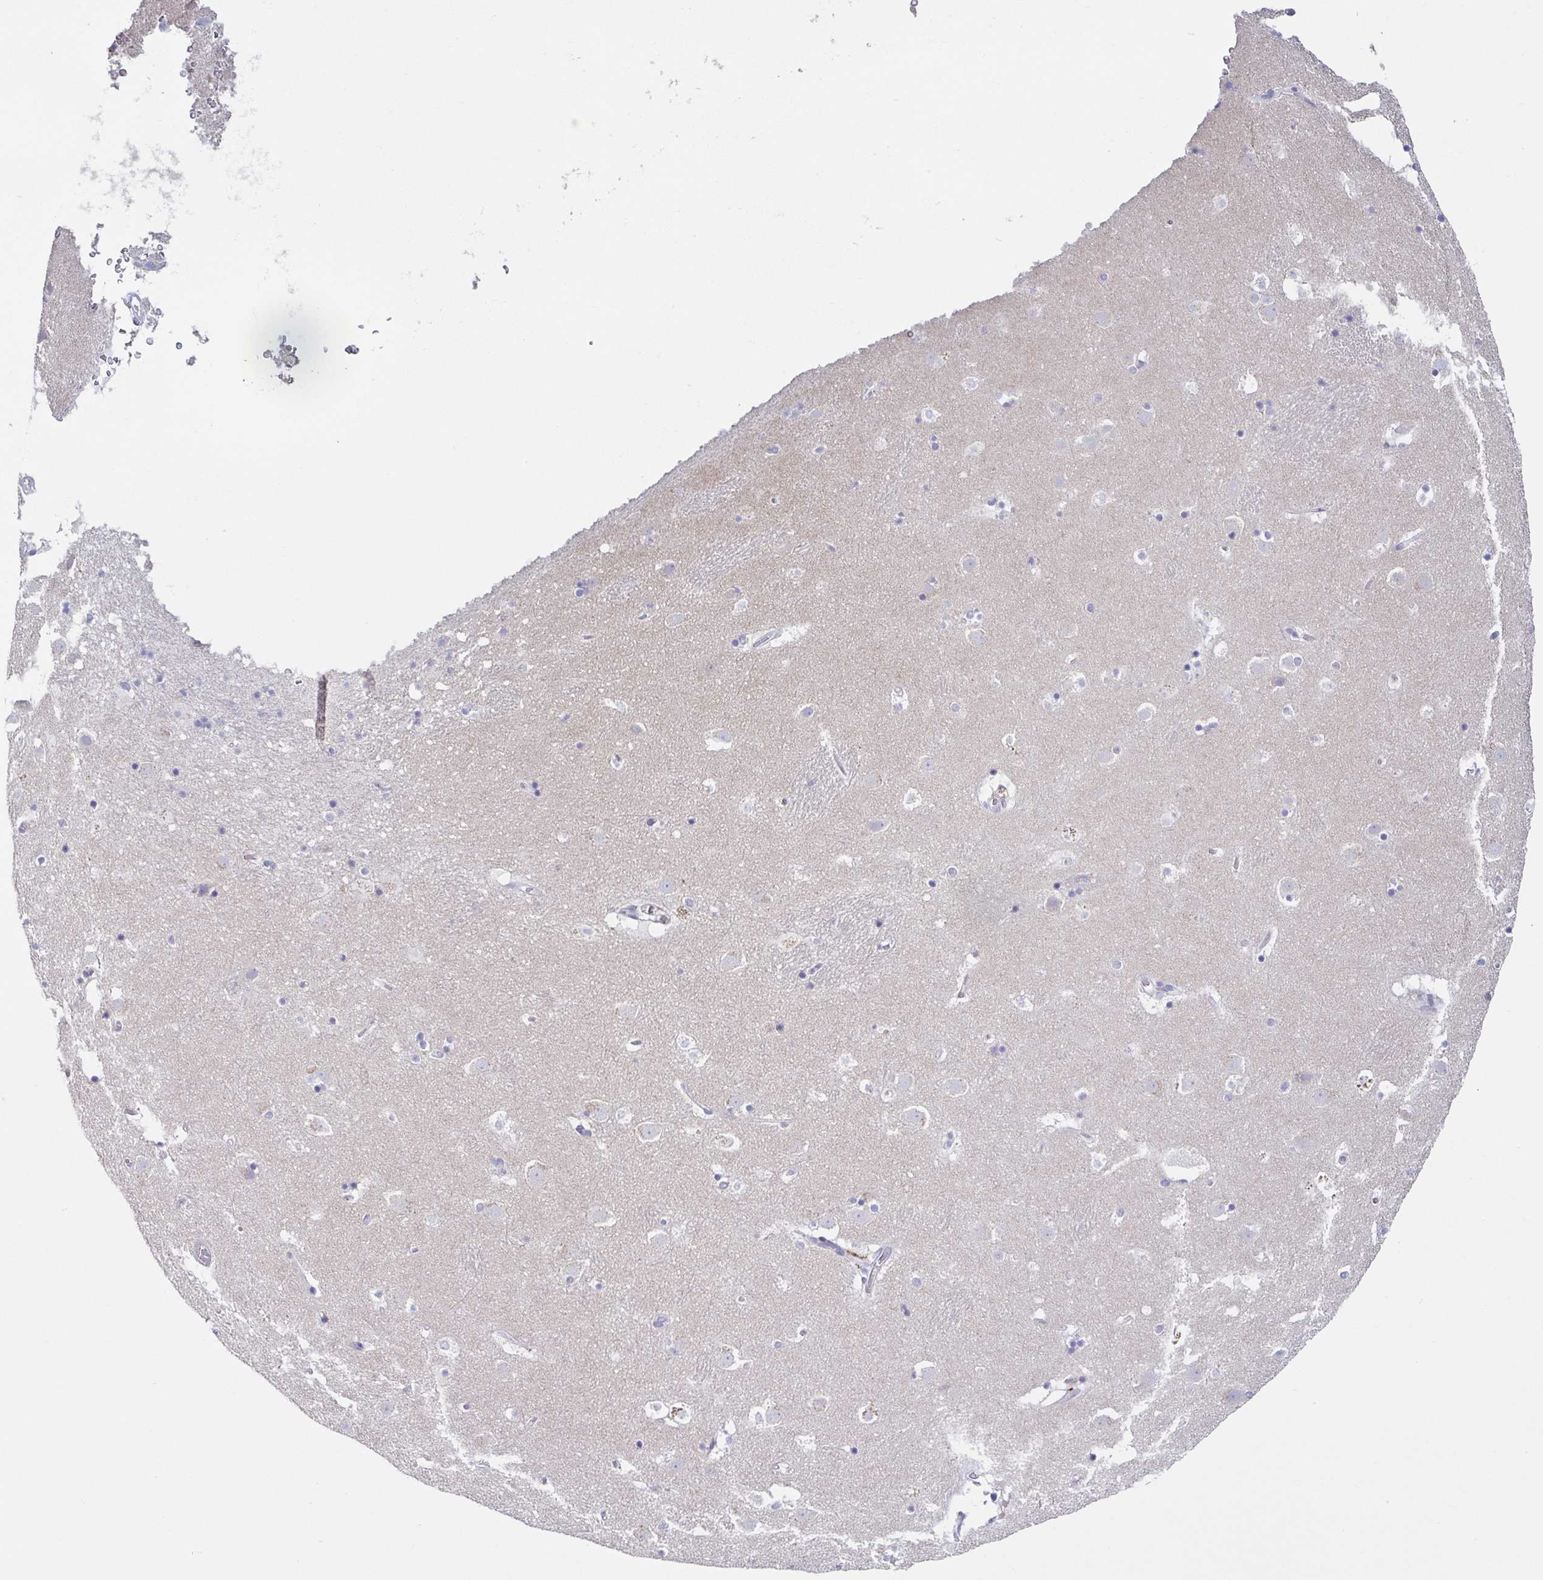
{"staining": {"intensity": "negative", "quantity": "none", "location": "none"}, "tissue": "caudate", "cell_type": "Glial cells", "image_type": "normal", "snomed": [{"axis": "morphology", "description": "Normal tissue, NOS"}, {"axis": "topography", "description": "Lateral ventricle wall"}], "caption": "Immunohistochemistry photomicrograph of benign caudate: human caudate stained with DAB exhibits no significant protein expression in glial cells.", "gene": "UBE2Q1", "patient": {"sex": "male", "age": 37}}